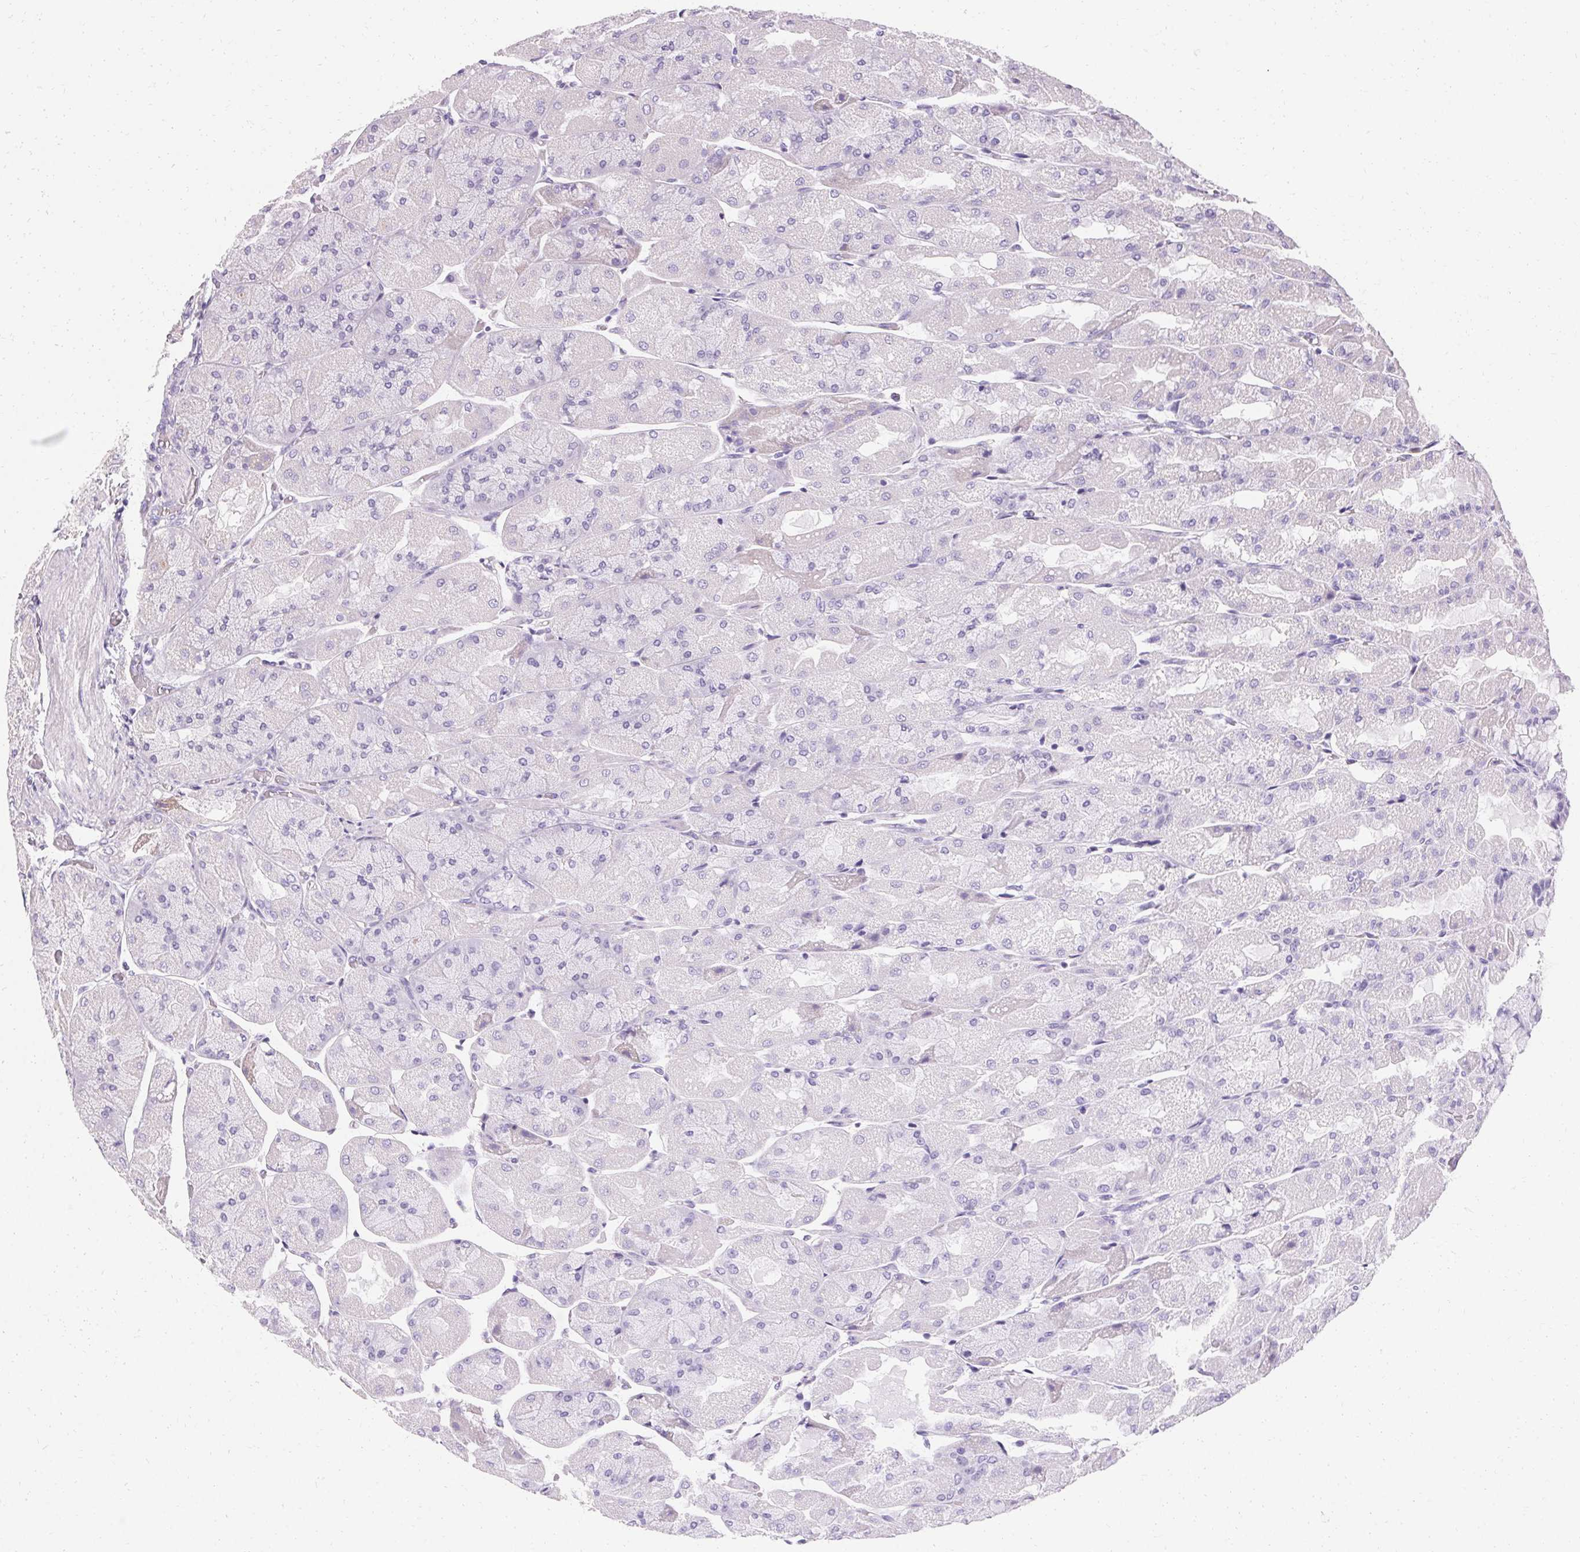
{"staining": {"intensity": "negative", "quantity": "none", "location": "none"}, "tissue": "stomach", "cell_type": "Glandular cells", "image_type": "normal", "snomed": [{"axis": "morphology", "description": "Normal tissue, NOS"}, {"axis": "topography", "description": "Stomach"}], "caption": "Image shows no protein expression in glandular cells of normal stomach. (DAB immunohistochemistry (IHC) with hematoxylin counter stain).", "gene": "TRIP13", "patient": {"sex": "female", "age": 61}}